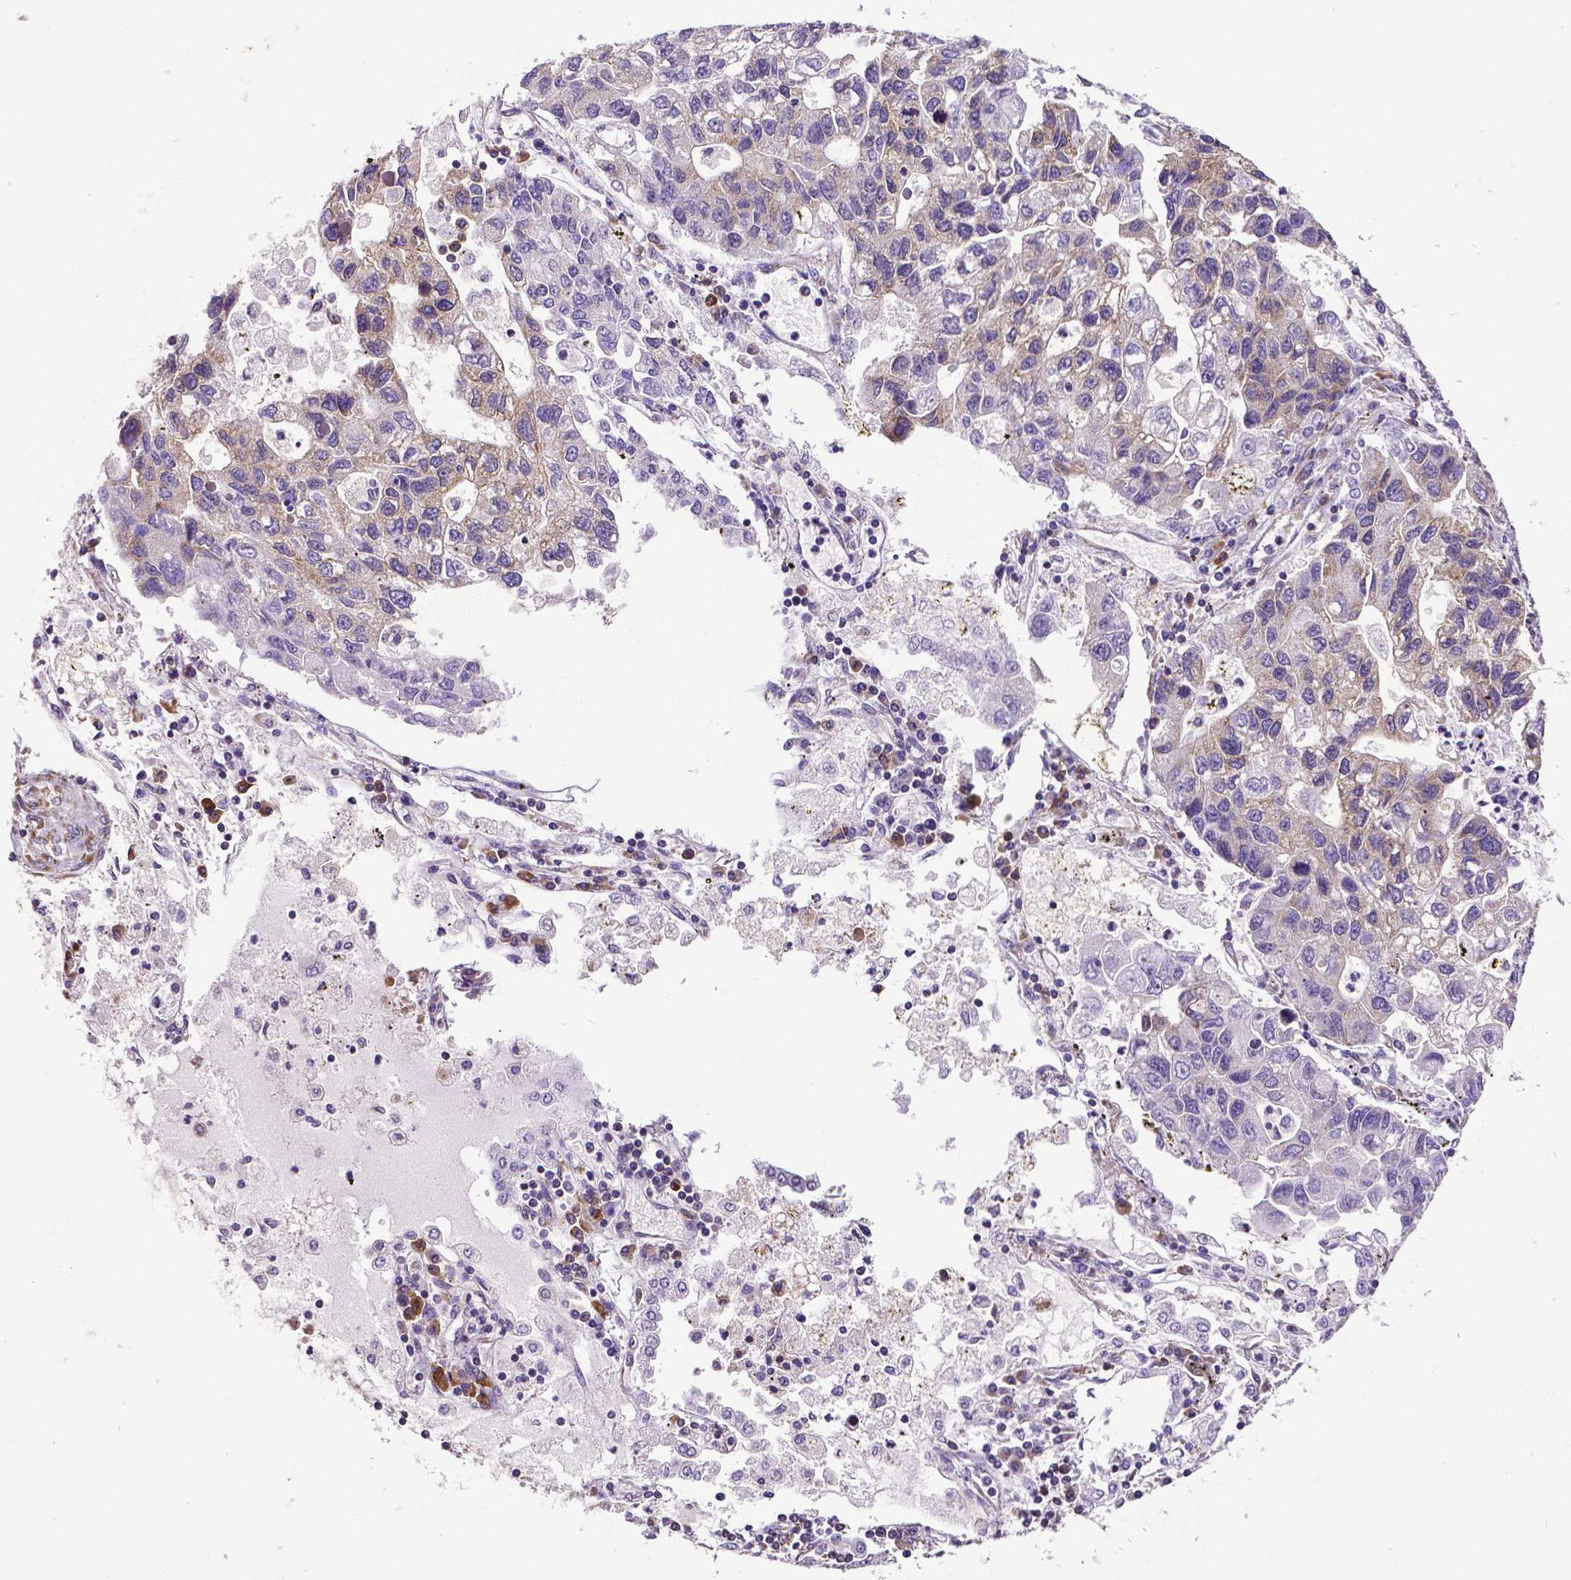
{"staining": {"intensity": "weak", "quantity": "<25%", "location": "cytoplasmic/membranous"}, "tissue": "lung cancer", "cell_type": "Tumor cells", "image_type": "cancer", "snomed": [{"axis": "morphology", "description": "Adenocarcinoma, NOS"}, {"axis": "topography", "description": "Bronchus"}, {"axis": "topography", "description": "Lung"}], "caption": "The micrograph displays no significant positivity in tumor cells of adenocarcinoma (lung). (DAB immunohistochemistry (IHC) with hematoxylin counter stain).", "gene": "MTDH", "patient": {"sex": "female", "age": 51}}